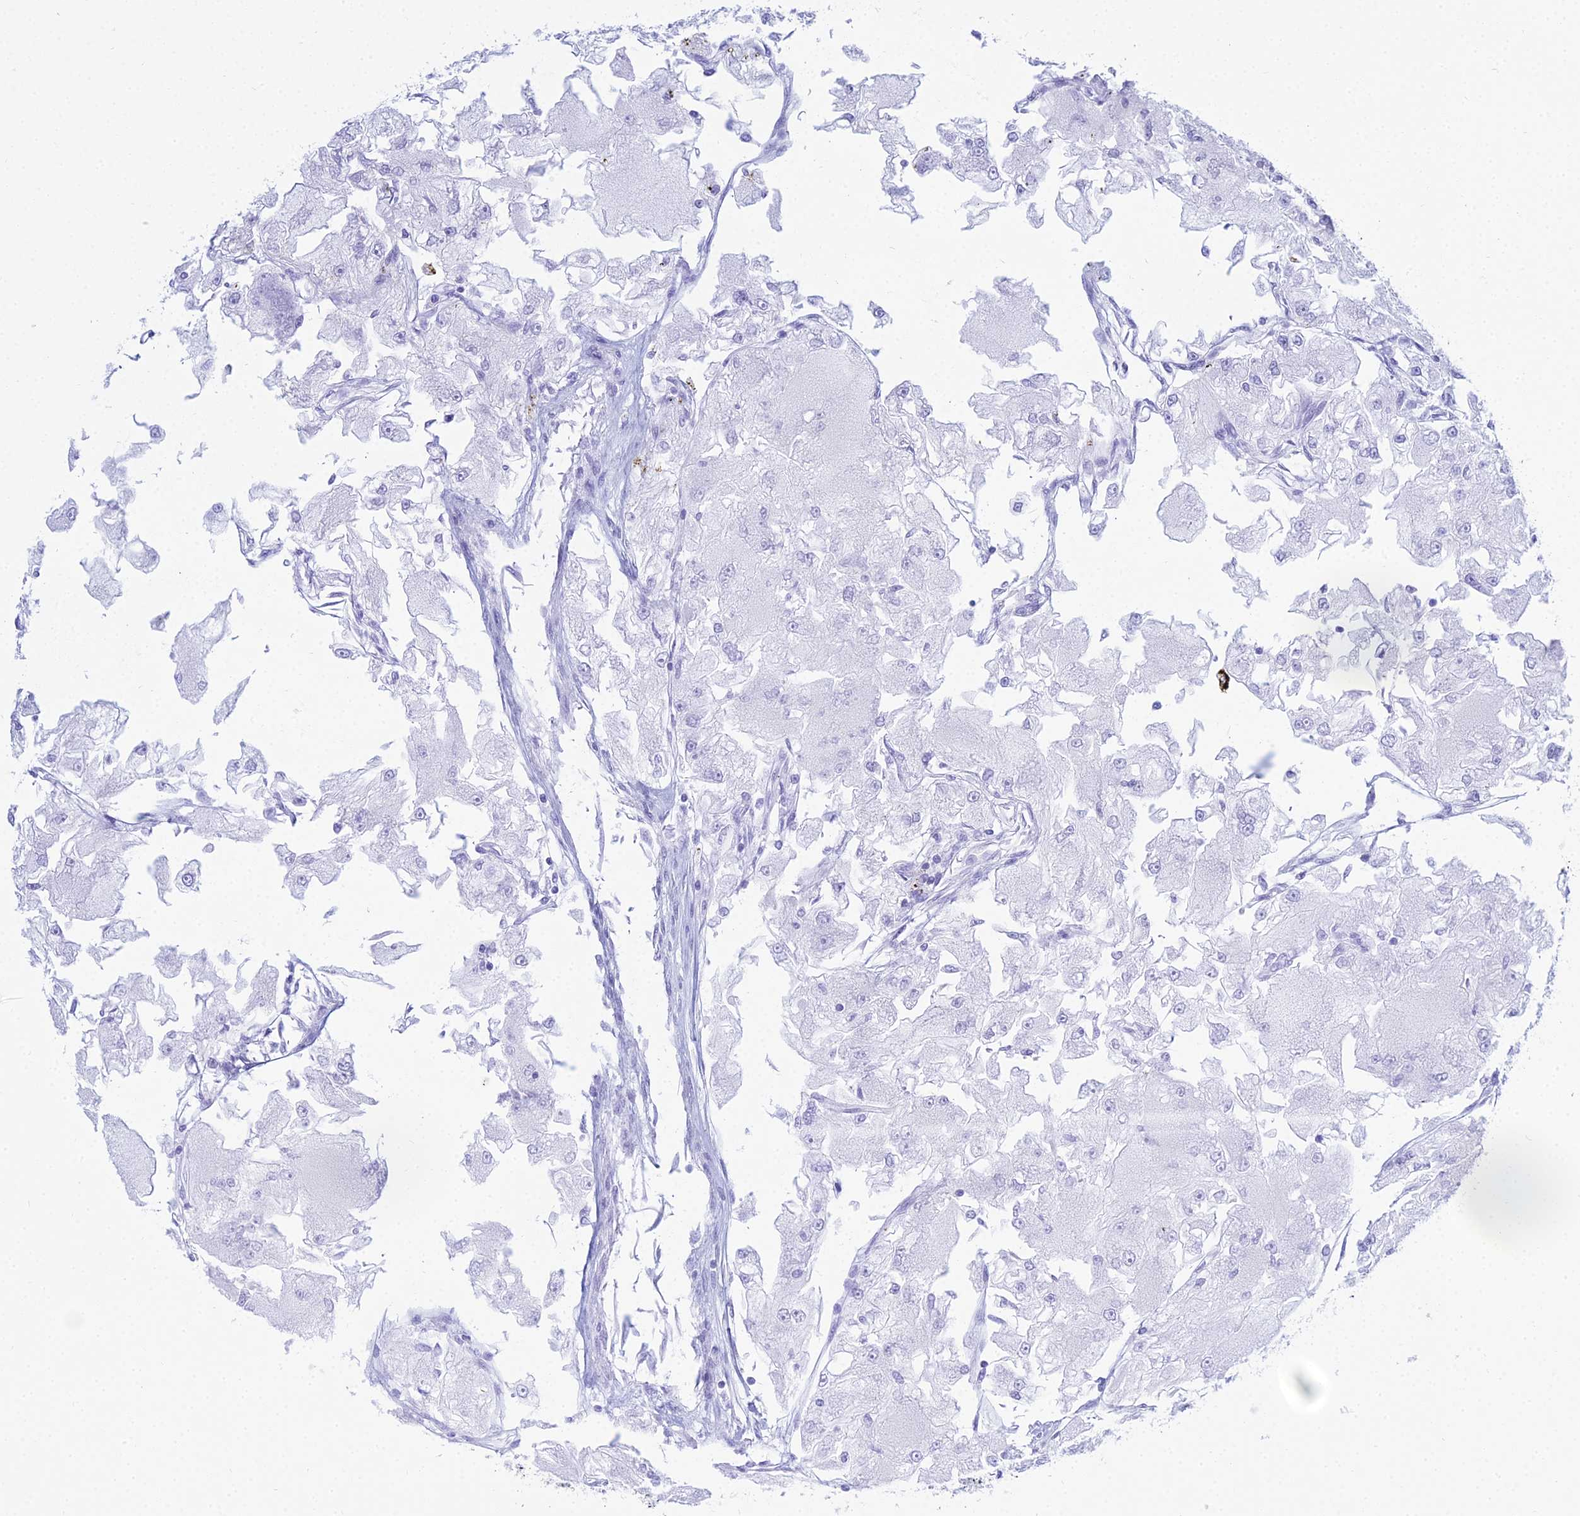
{"staining": {"intensity": "negative", "quantity": "none", "location": "none"}, "tissue": "renal cancer", "cell_type": "Tumor cells", "image_type": "cancer", "snomed": [{"axis": "morphology", "description": "Adenocarcinoma, NOS"}, {"axis": "topography", "description": "Kidney"}], "caption": "This is a micrograph of IHC staining of renal adenocarcinoma, which shows no positivity in tumor cells. The staining was performed using DAB (3,3'-diaminobenzidine) to visualize the protein expression in brown, while the nuclei were stained in blue with hematoxylin (Magnification: 20x).", "gene": "PATE4", "patient": {"sex": "female", "age": 72}}